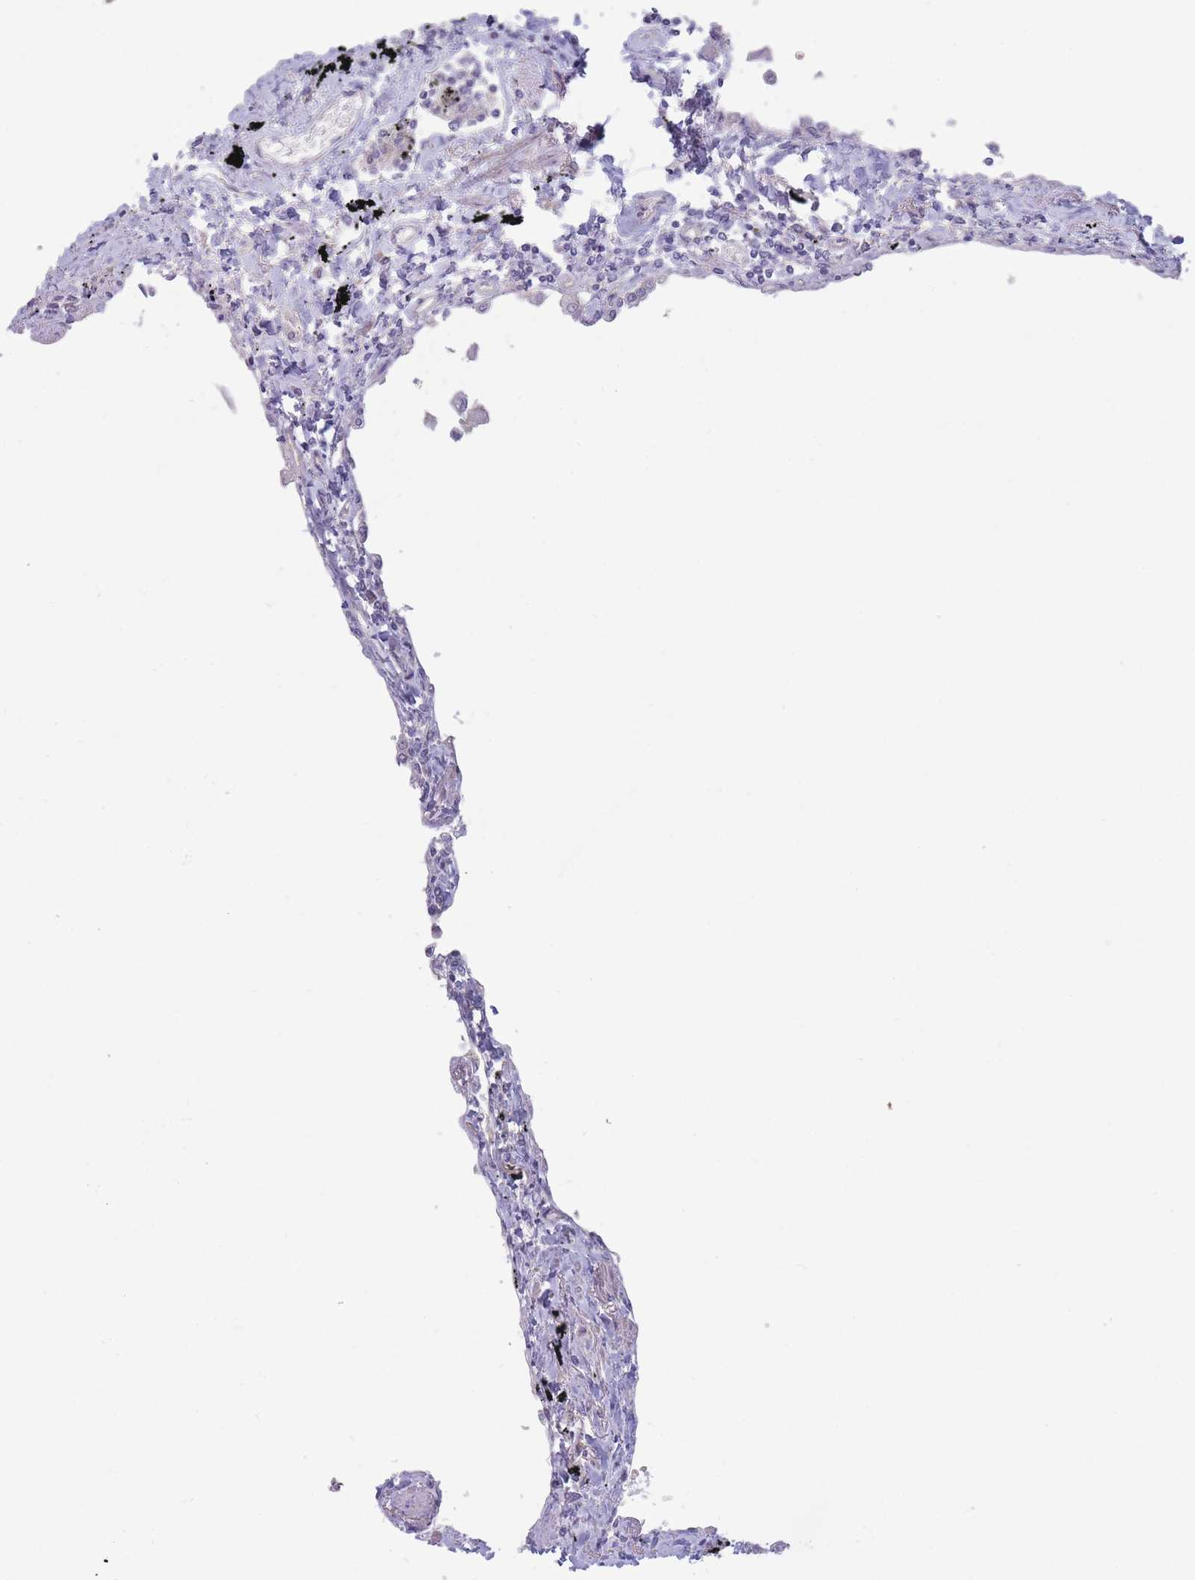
{"staining": {"intensity": "negative", "quantity": "none", "location": "none"}, "tissue": "lung", "cell_type": "Alveolar cells", "image_type": "normal", "snomed": [{"axis": "morphology", "description": "Normal tissue, NOS"}, {"axis": "topography", "description": "Lung"}], "caption": "Alveolar cells show no significant protein positivity in normal lung. (IHC, brightfield microscopy, high magnification).", "gene": "PNPLA5", "patient": {"sex": "female", "age": 67}}